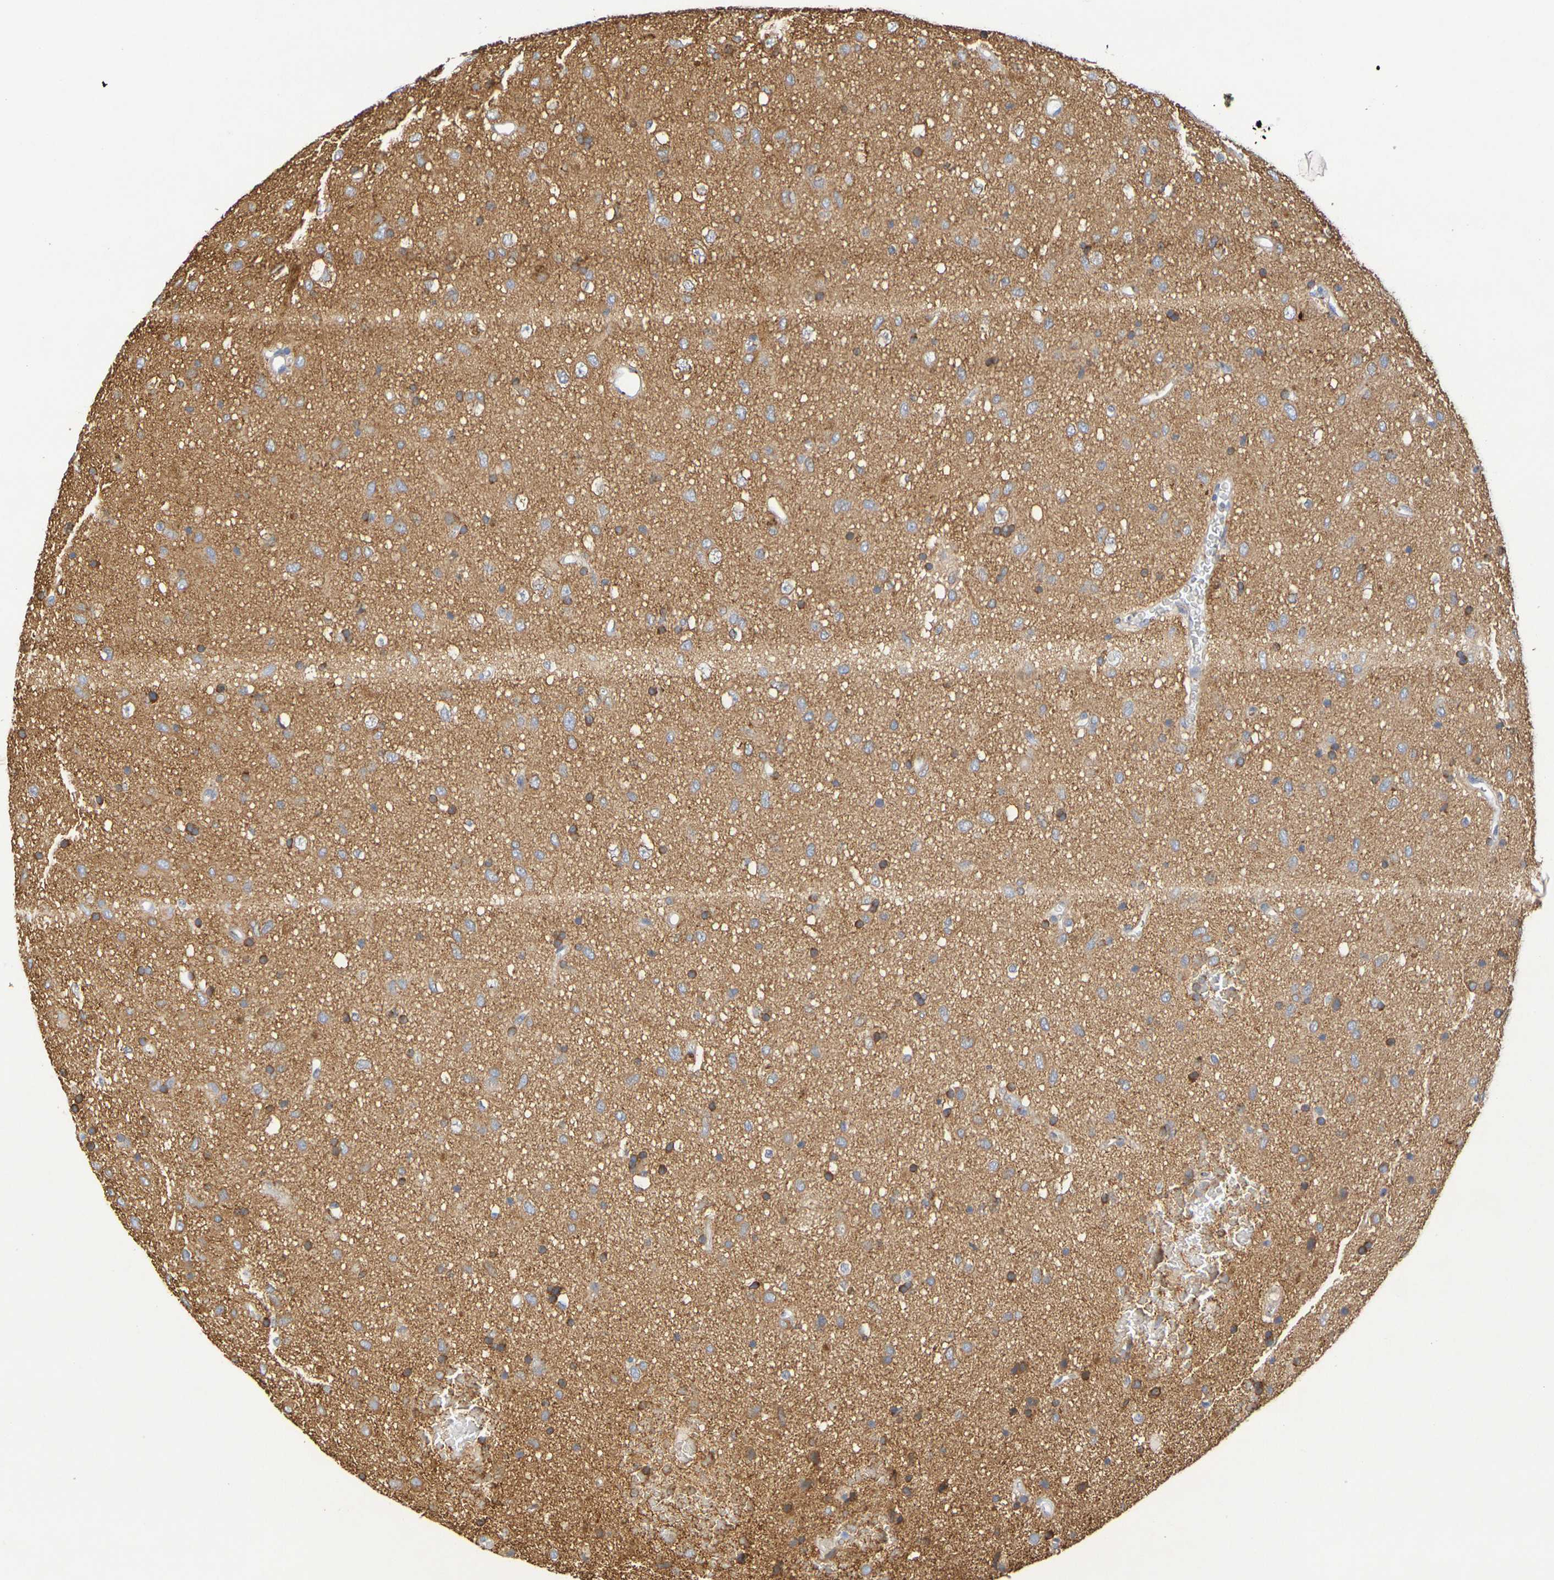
{"staining": {"intensity": "moderate", "quantity": ">75%", "location": "cytoplasmic/membranous"}, "tissue": "glioma", "cell_type": "Tumor cells", "image_type": "cancer", "snomed": [{"axis": "morphology", "description": "Glioma, malignant, Low grade"}, {"axis": "topography", "description": "Brain"}], "caption": "Tumor cells reveal medium levels of moderate cytoplasmic/membranous positivity in approximately >75% of cells in glioma.", "gene": "DCP2", "patient": {"sex": "male", "age": 77}}